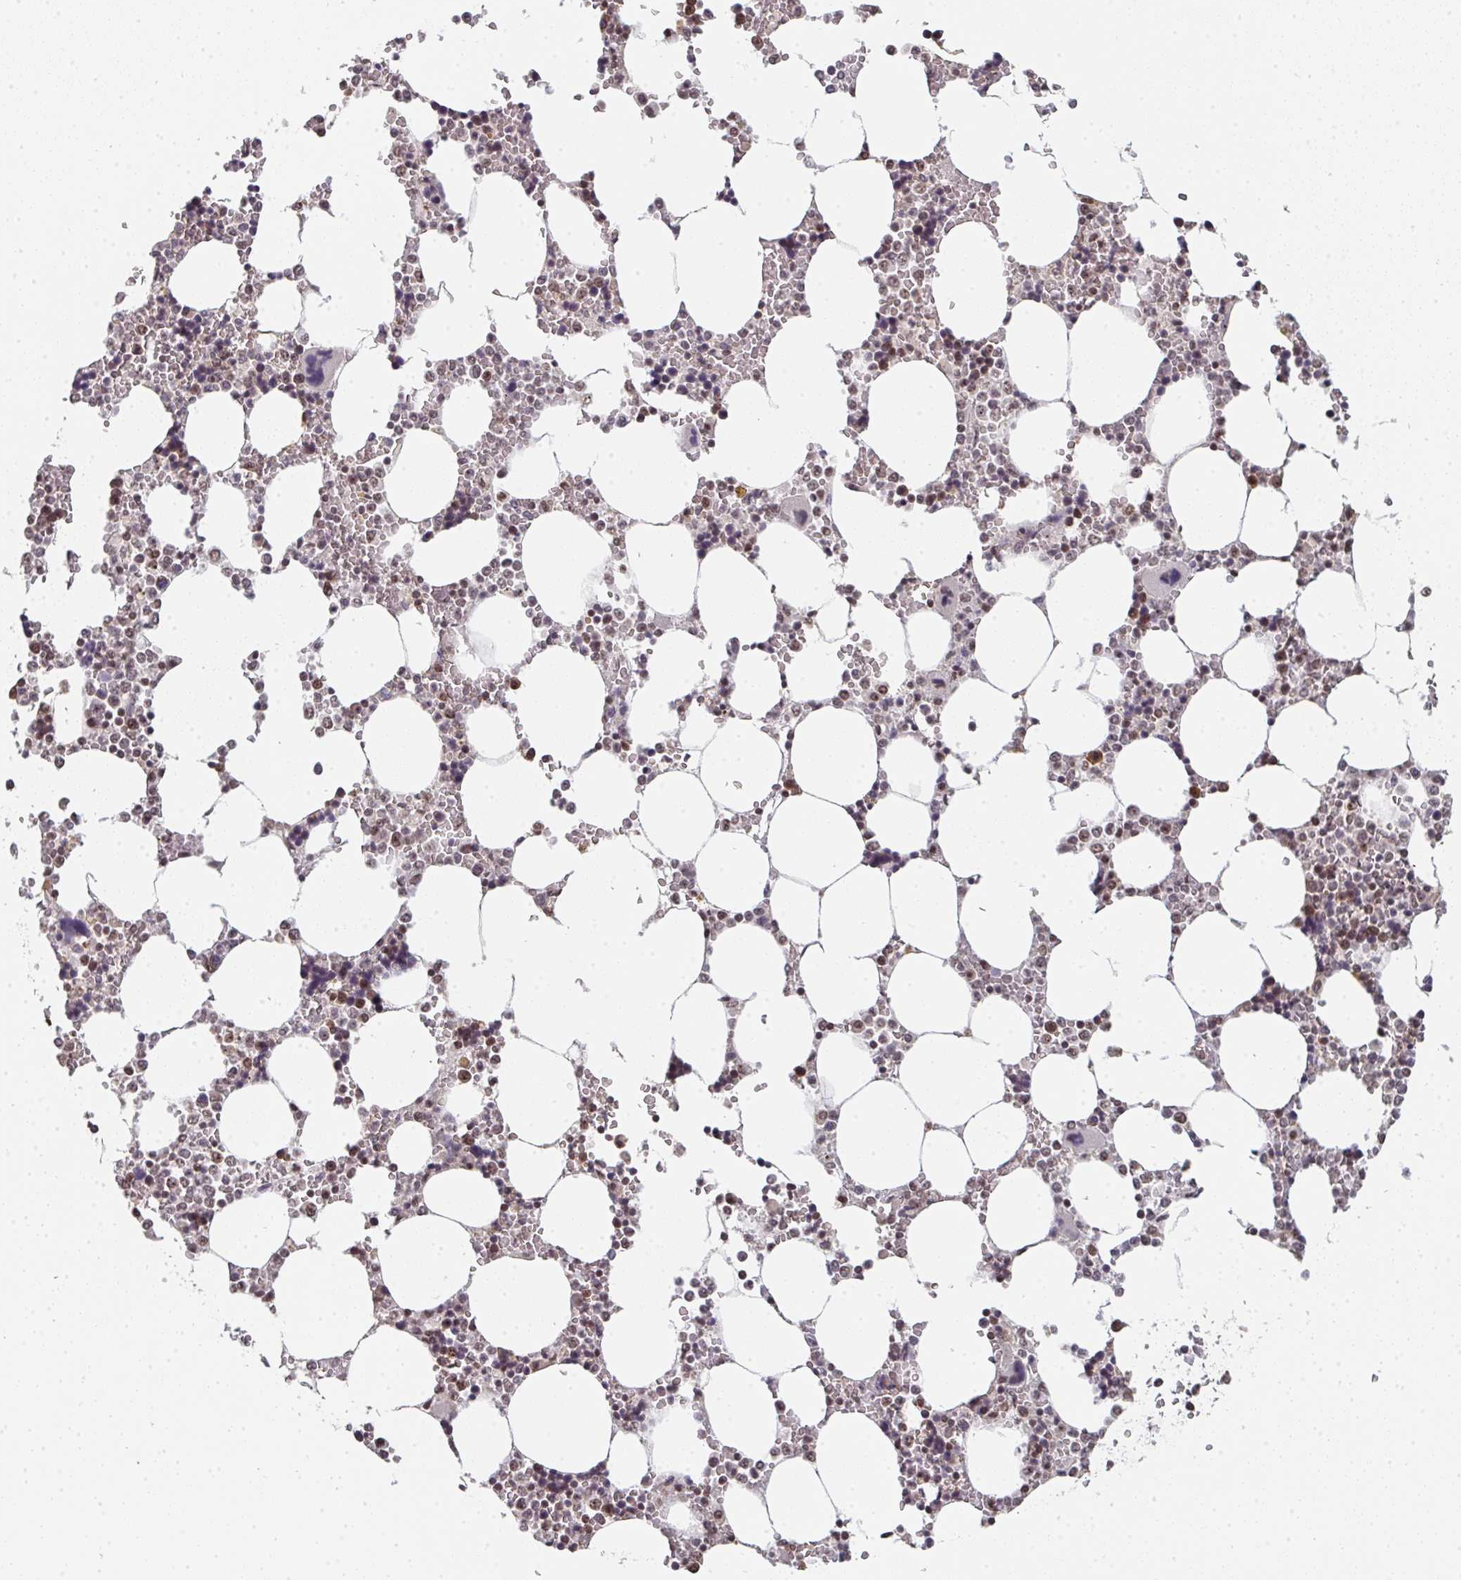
{"staining": {"intensity": "moderate", "quantity": "25%-75%", "location": "nuclear"}, "tissue": "bone marrow", "cell_type": "Hematopoietic cells", "image_type": "normal", "snomed": [{"axis": "morphology", "description": "Normal tissue, NOS"}, {"axis": "topography", "description": "Bone marrow"}], "caption": "Bone marrow was stained to show a protein in brown. There is medium levels of moderate nuclear expression in about 25%-75% of hematopoietic cells. Nuclei are stained in blue.", "gene": "DKC1", "patient": {"sex": "male", "age": 64}}